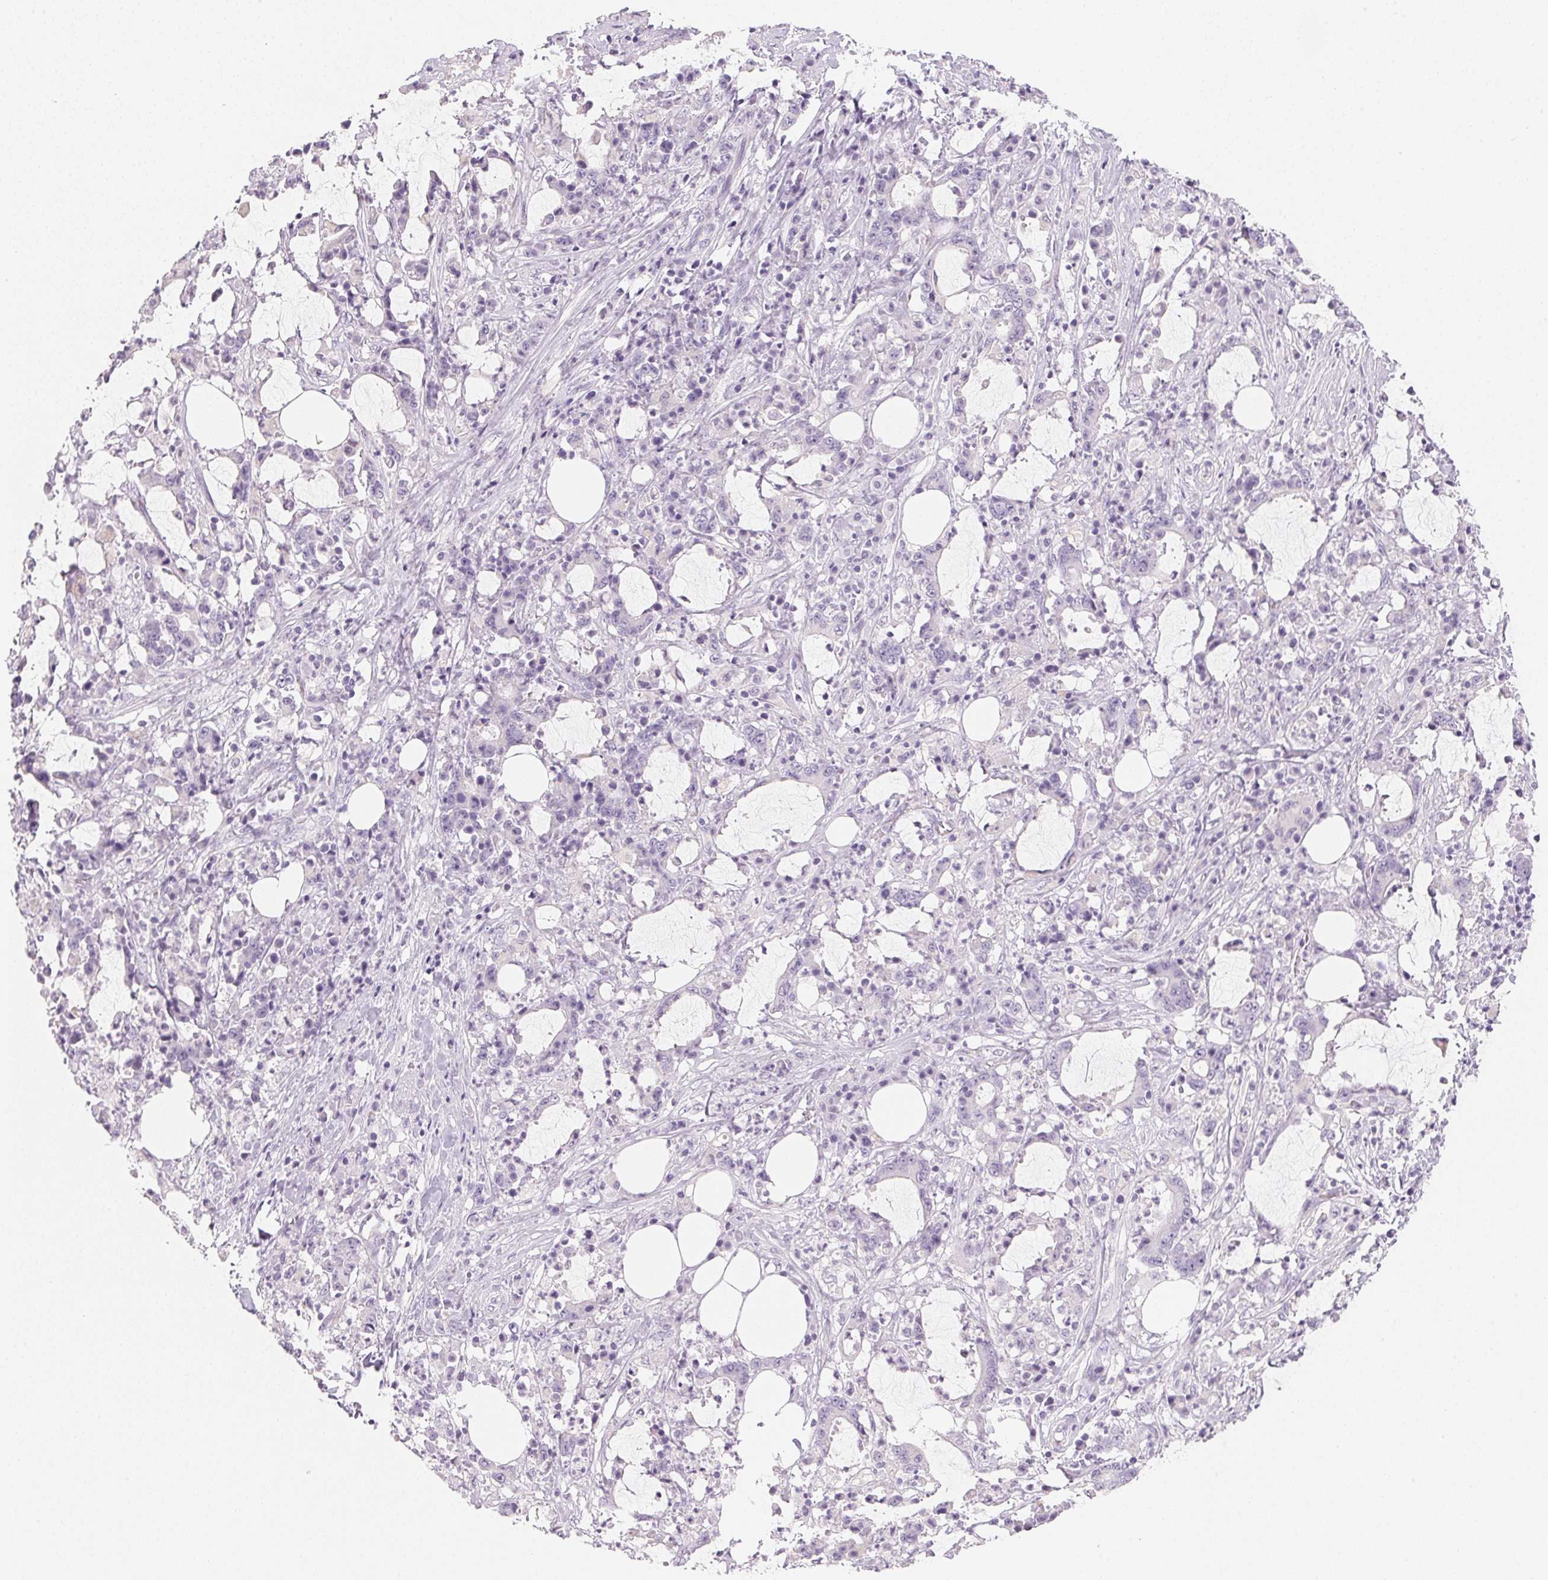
{"staining": {"intensity": "negative", "quantity": "none", "location": "none"}, "tissue": "stomach cancer", "cell_type": "Tumor cells", "image_type": "cancer", "snomed": [{"axis": "morphology", "description": "Adenocarcinoma, NOS"}, {"axis": "topography", "description": "Stomach, upper"}], "caption": "A photomicrograph of adenocarcinoma (stomach) stained for a protein shows no brown staining in tumor cells.", "gene": "ACP3", "patient": {"sex": "male", "age": 68}}